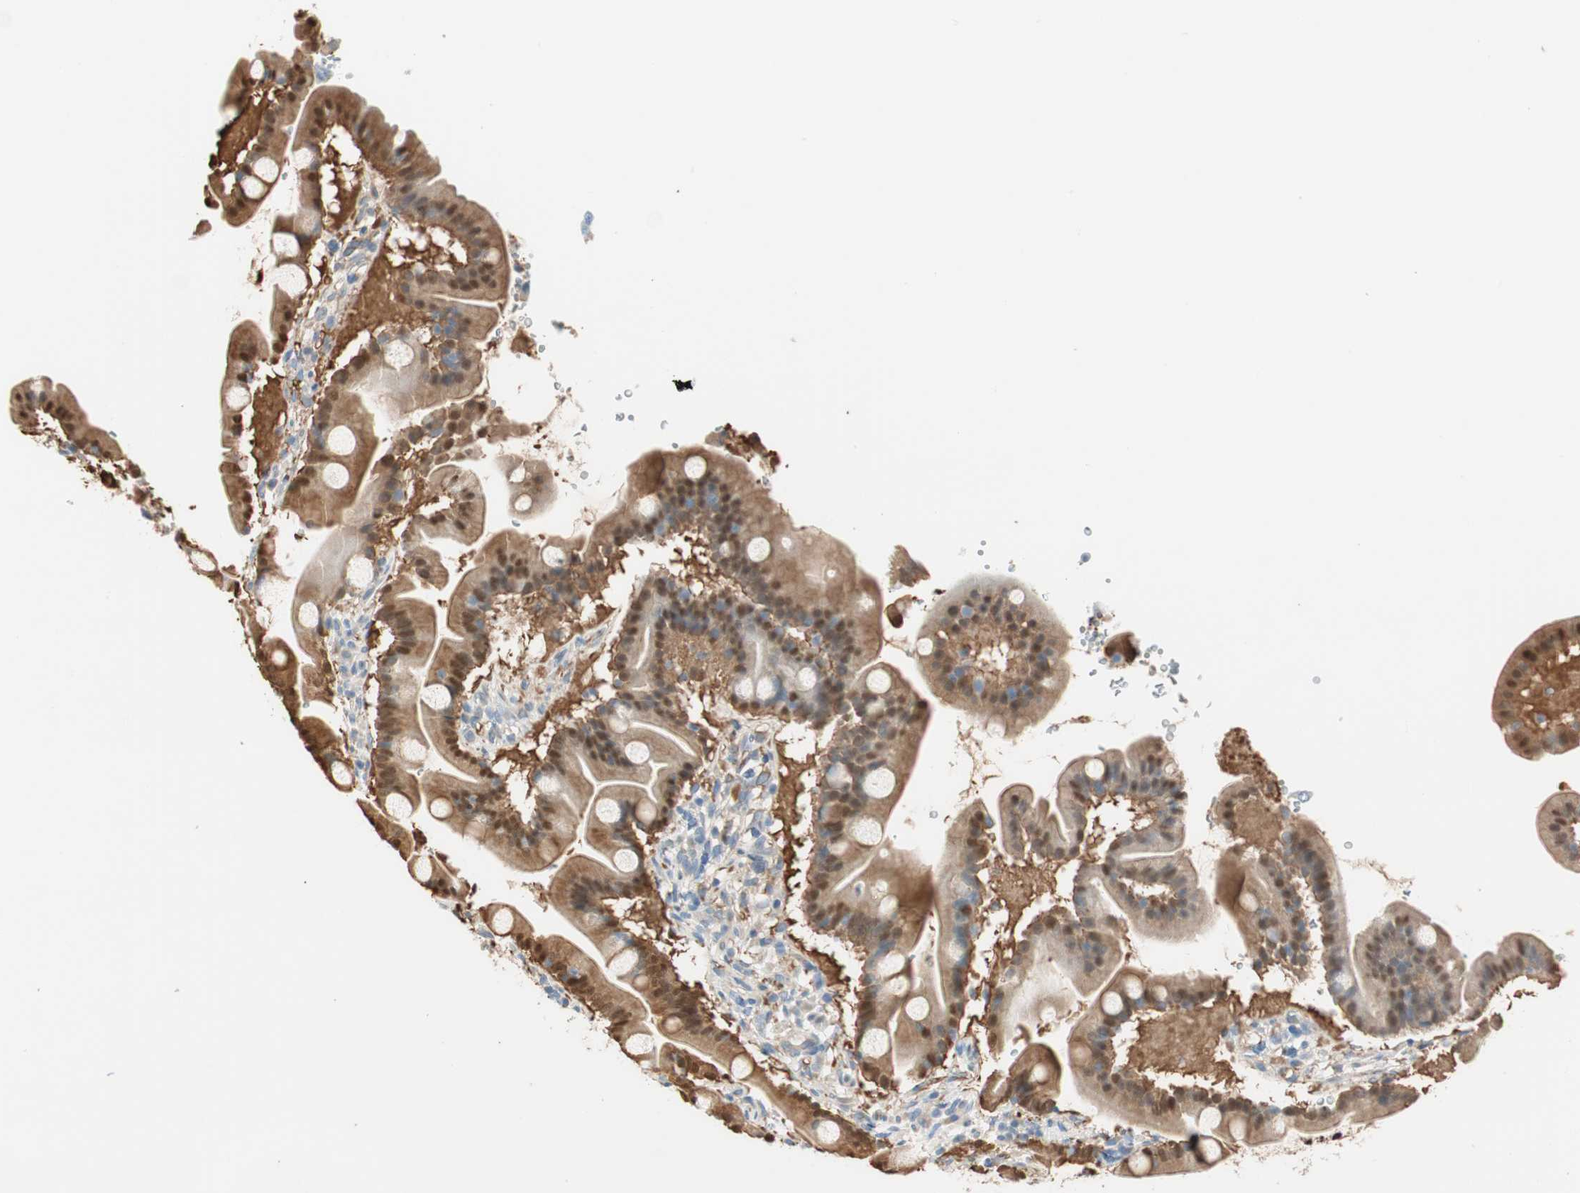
{"staining": {"intensity": "moderate", "quantity": ">75%", "location": "cytoplasmic/membranous,nuclear"}, "tissue": "duodenum", "cell_type": "Glandular cells", "image_type": "normal", "snomed": [{"axis": "morphology", "description": "Normal tissue, NOS"}, {"axis": "topography", "description": "Duodenum"}], "caption": "Human duodenum stained with a brown dye demonstrates moderate cytoplasmic/membranous,nuclear positive positivity in about >75% of glandular cells.", "gene": "CDK3", "patient": {"sex": "male", "age": 50}}